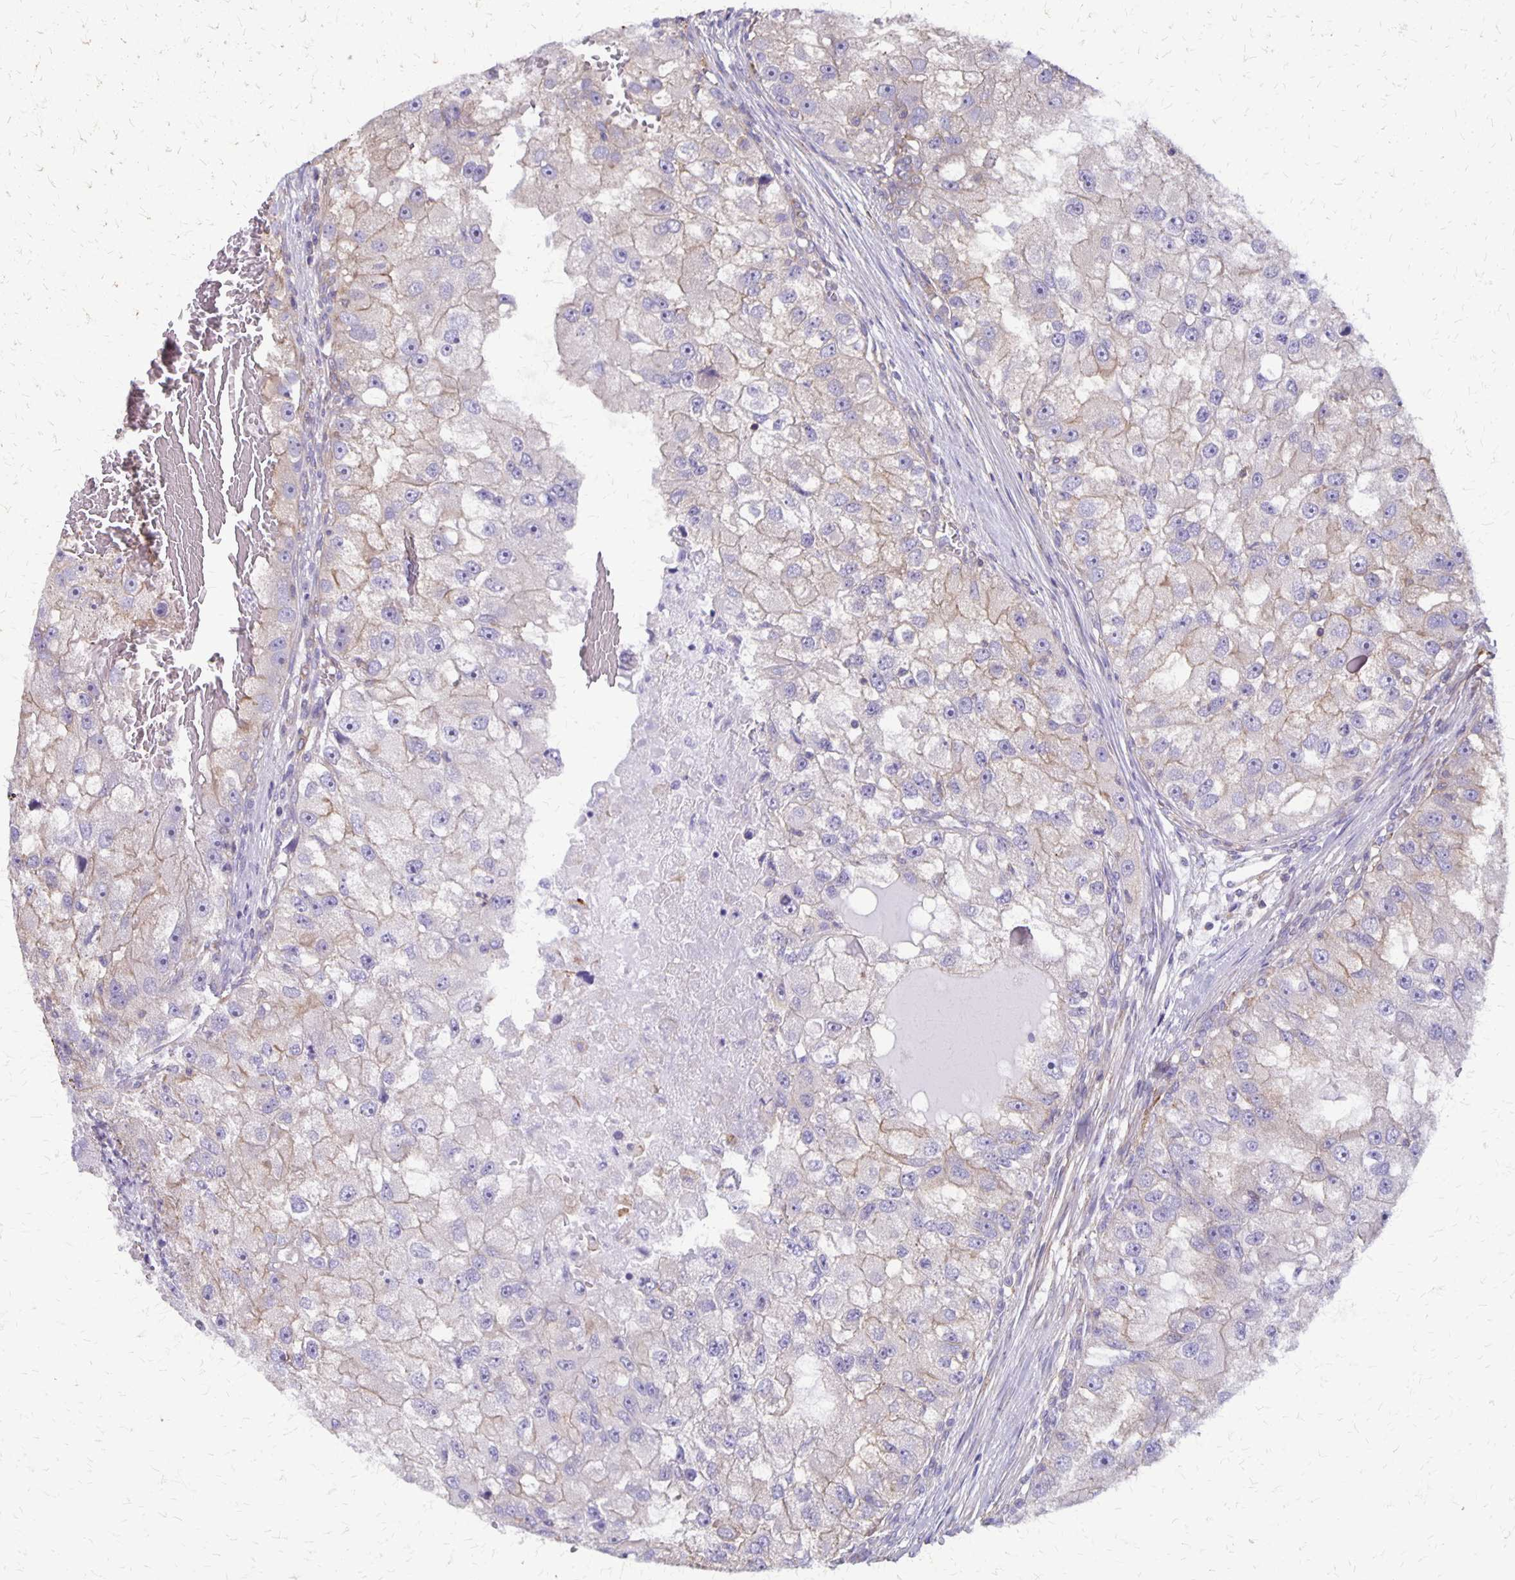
{"staining": {"intensity": "weak", "quantity": "<25%", "location": "cytoplasmic/membranous"}, "tissue": "renal cancer", "cell_type": "Tumor cells", "image_type": "cancer", "snomed": [{"axis": "morphology", "description": "Adenocarcinoma, NOS"}, {"axis": "topography", "description": "Kidney"}], "caption": "Immunohistochemical staining of human adenocarcinoma (renal) displays no significant staining in tumor cells. The staining is performed using DAB brown chromogen with nuclei counter-stained in using hematoxylin.", "gene": "SEPTIN5", "patient": {"sex": "male", "age": 63}}